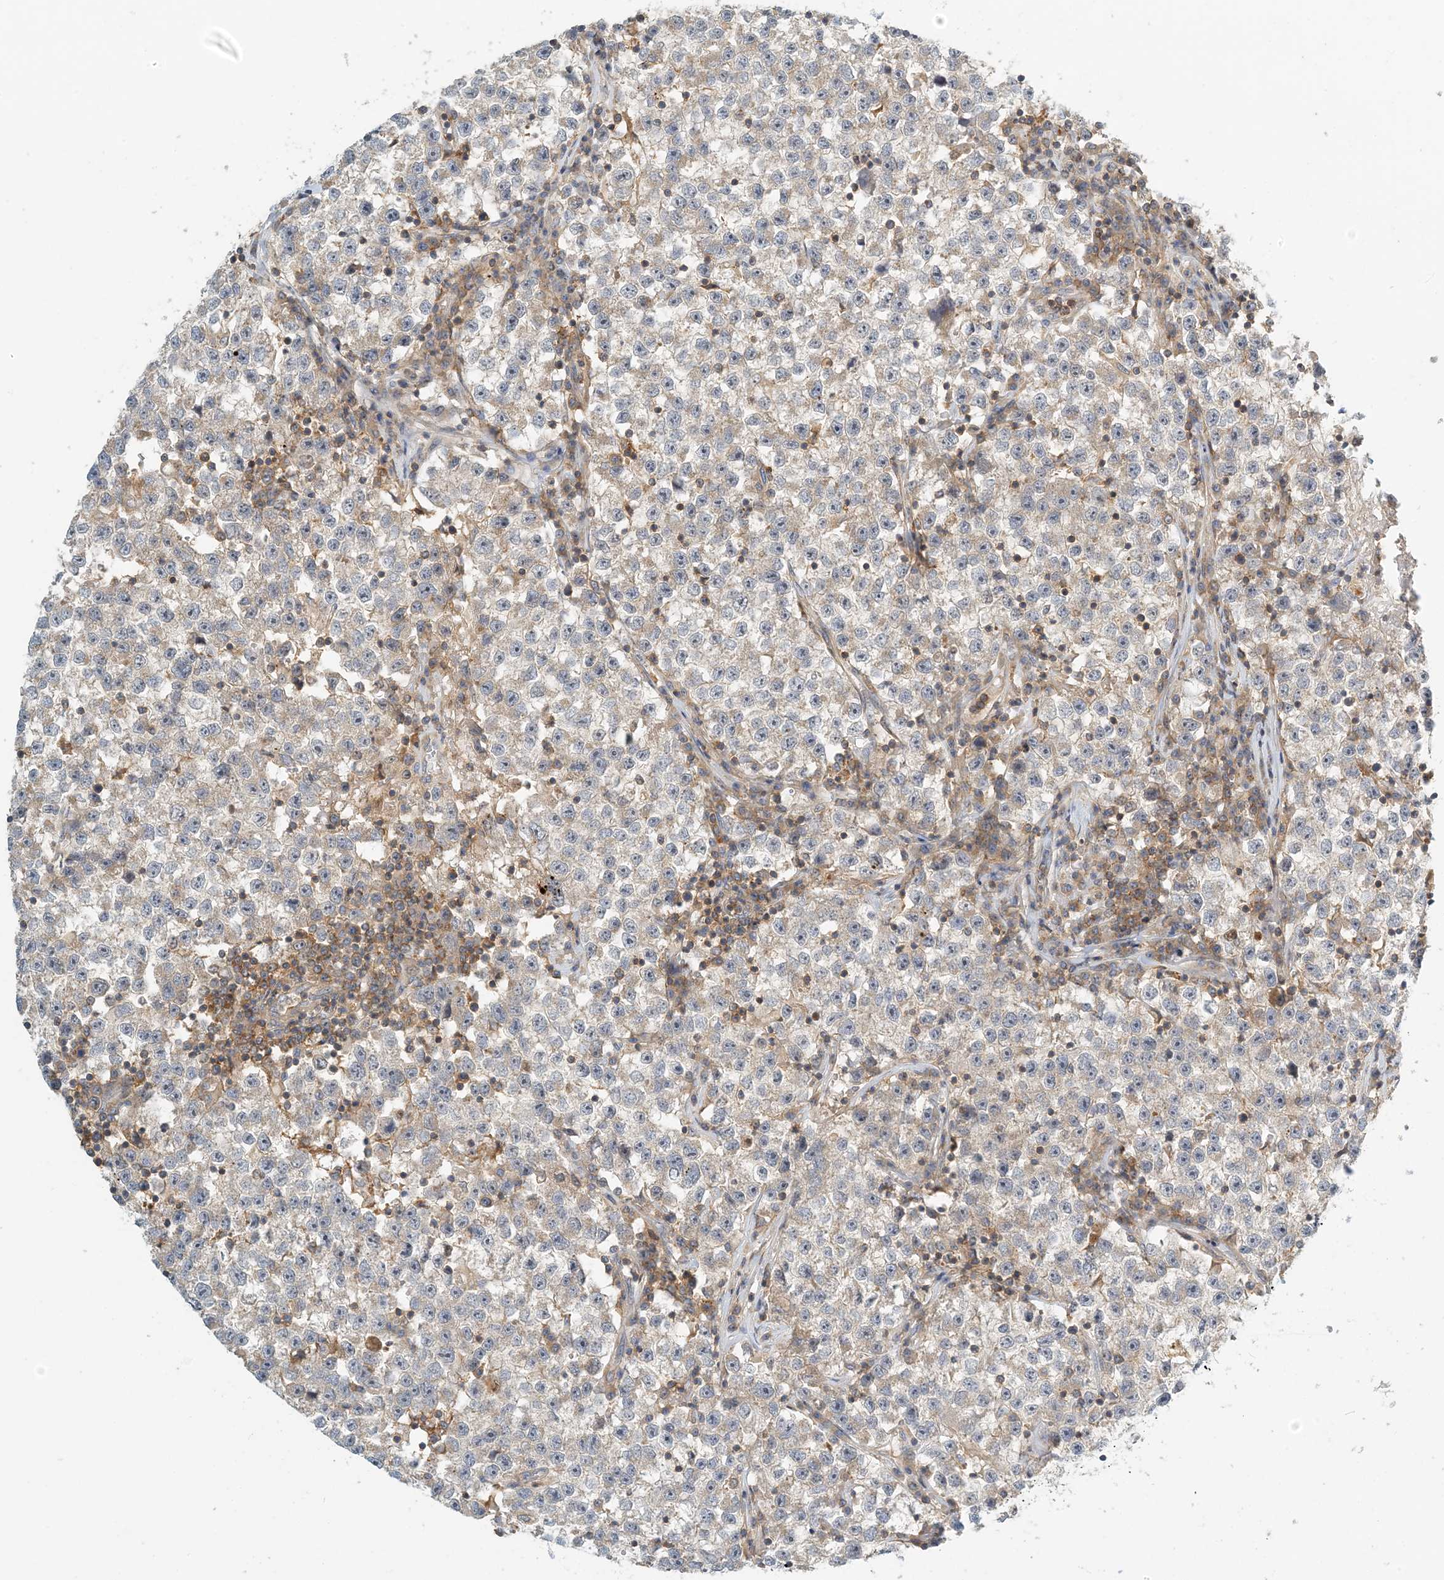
{"staining": {"intensity": "negative", "quantity": "none", "location": "none"}, "tissue": "testis cancer", "cell_type": "Tumor cells", "image_type": "cancer", "snomed": [{"axis": "morphology", "description": "Seminoma, NOS"}, {"axis": "topography", "description": "Testis"}], "caption": "Testis seminoma stained for a protein using IHC displays no positivity tumor cells.", "gene": "COLEC11", "patient": {"sex": "male", "age": 22}}